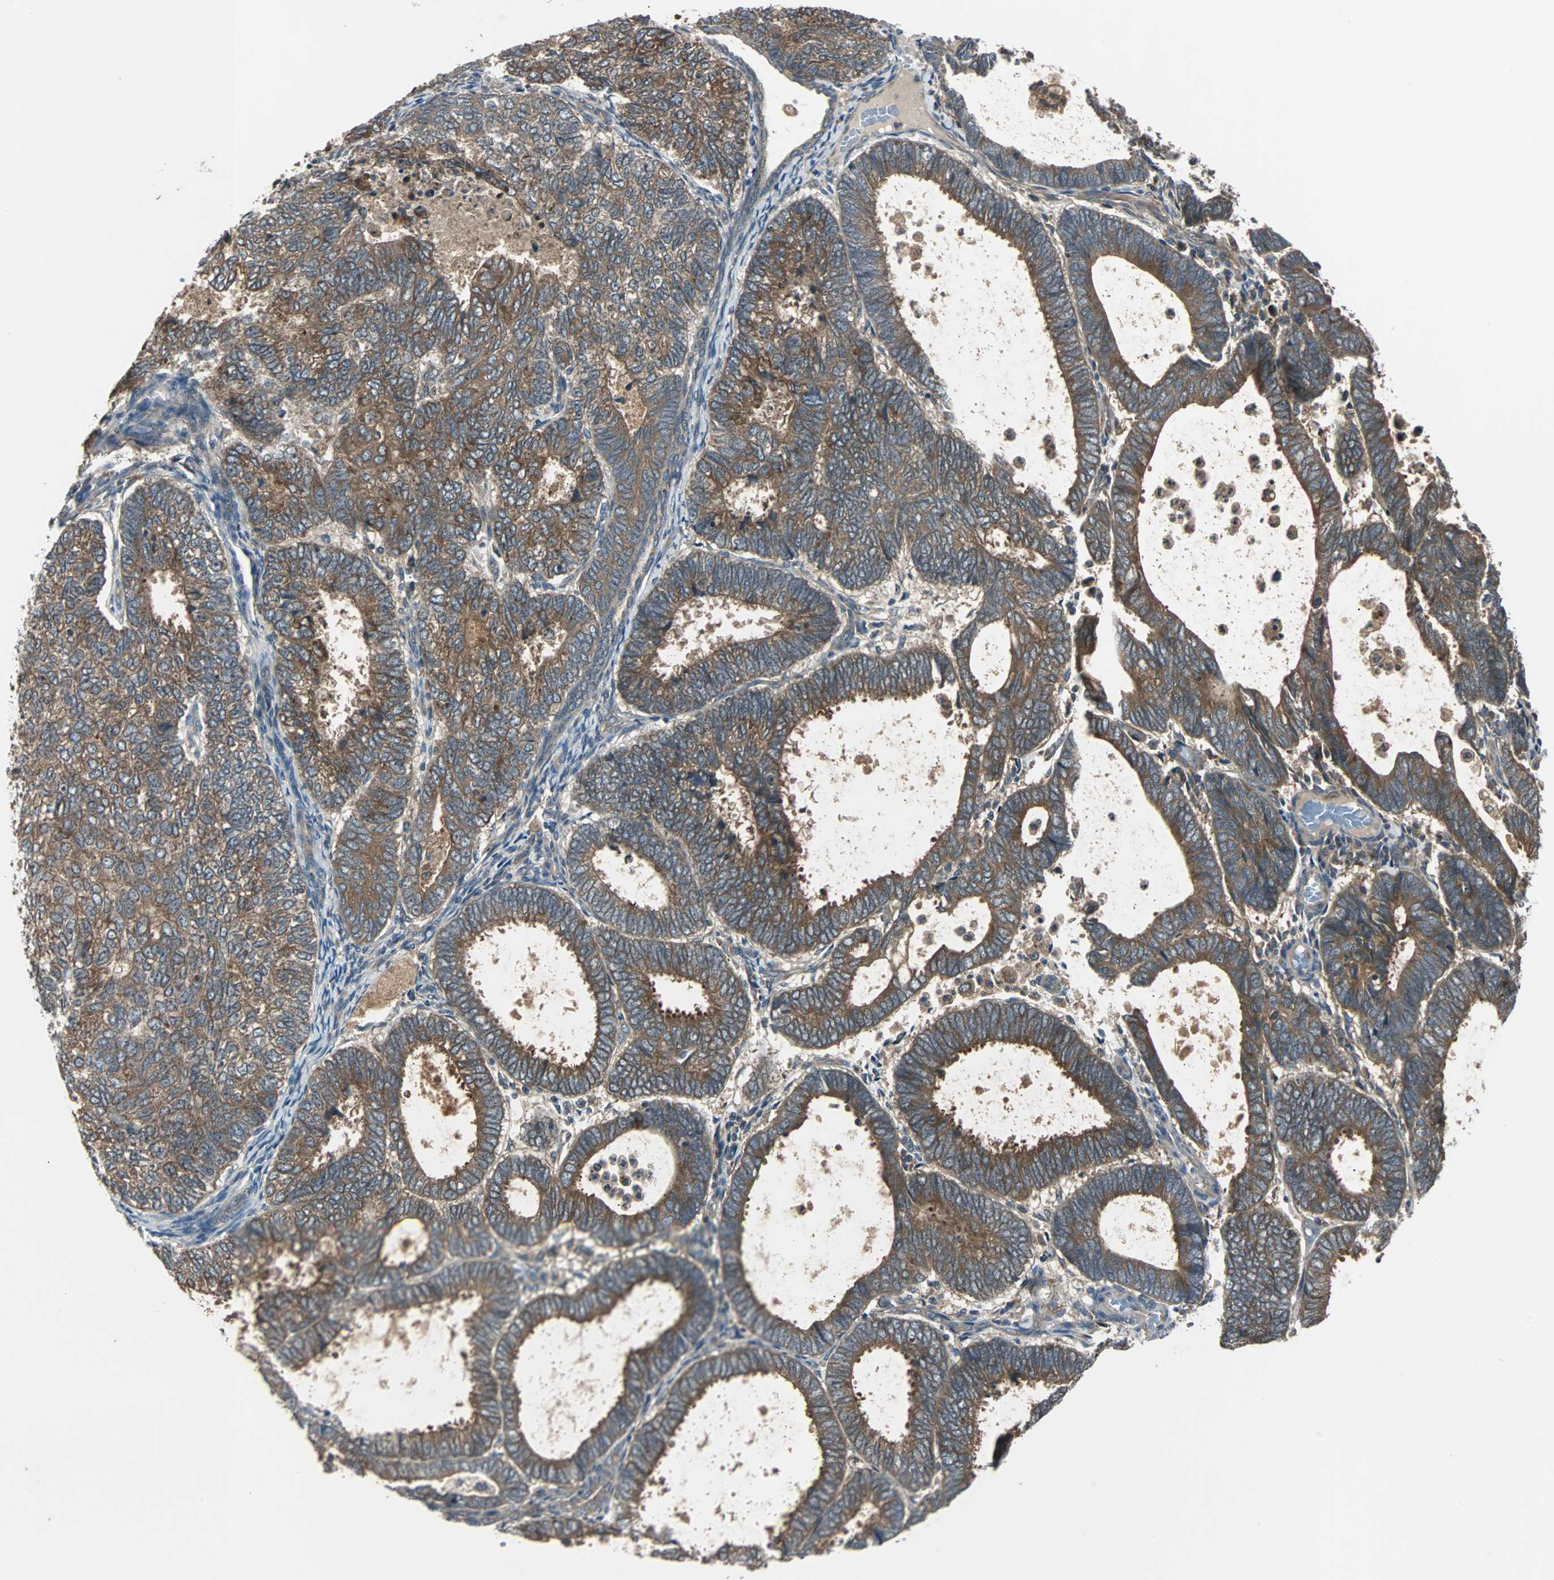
{"staining": {"intensity": "moderate", "quantity": ">75%", "location": "cytoplasmic/membranous"}, "tissue": "endometrial cancer", "cell_type": "Tumor cells", "image_type": "cancer", "snomed": [{"axis": "morphology", "description": "Adenocarcinoma, NOS"}, {"axis": "topography", "description": "Uterus"}], "caption": "Moderate cytoplasmic/membranous positivity for a protein is seen in about >75% of tumor cells of endometrial adenocarcinoma using immunohistochemistry (IHC).", "gene": "ARF1", "patient": {"sex": "female", "age": 60}}